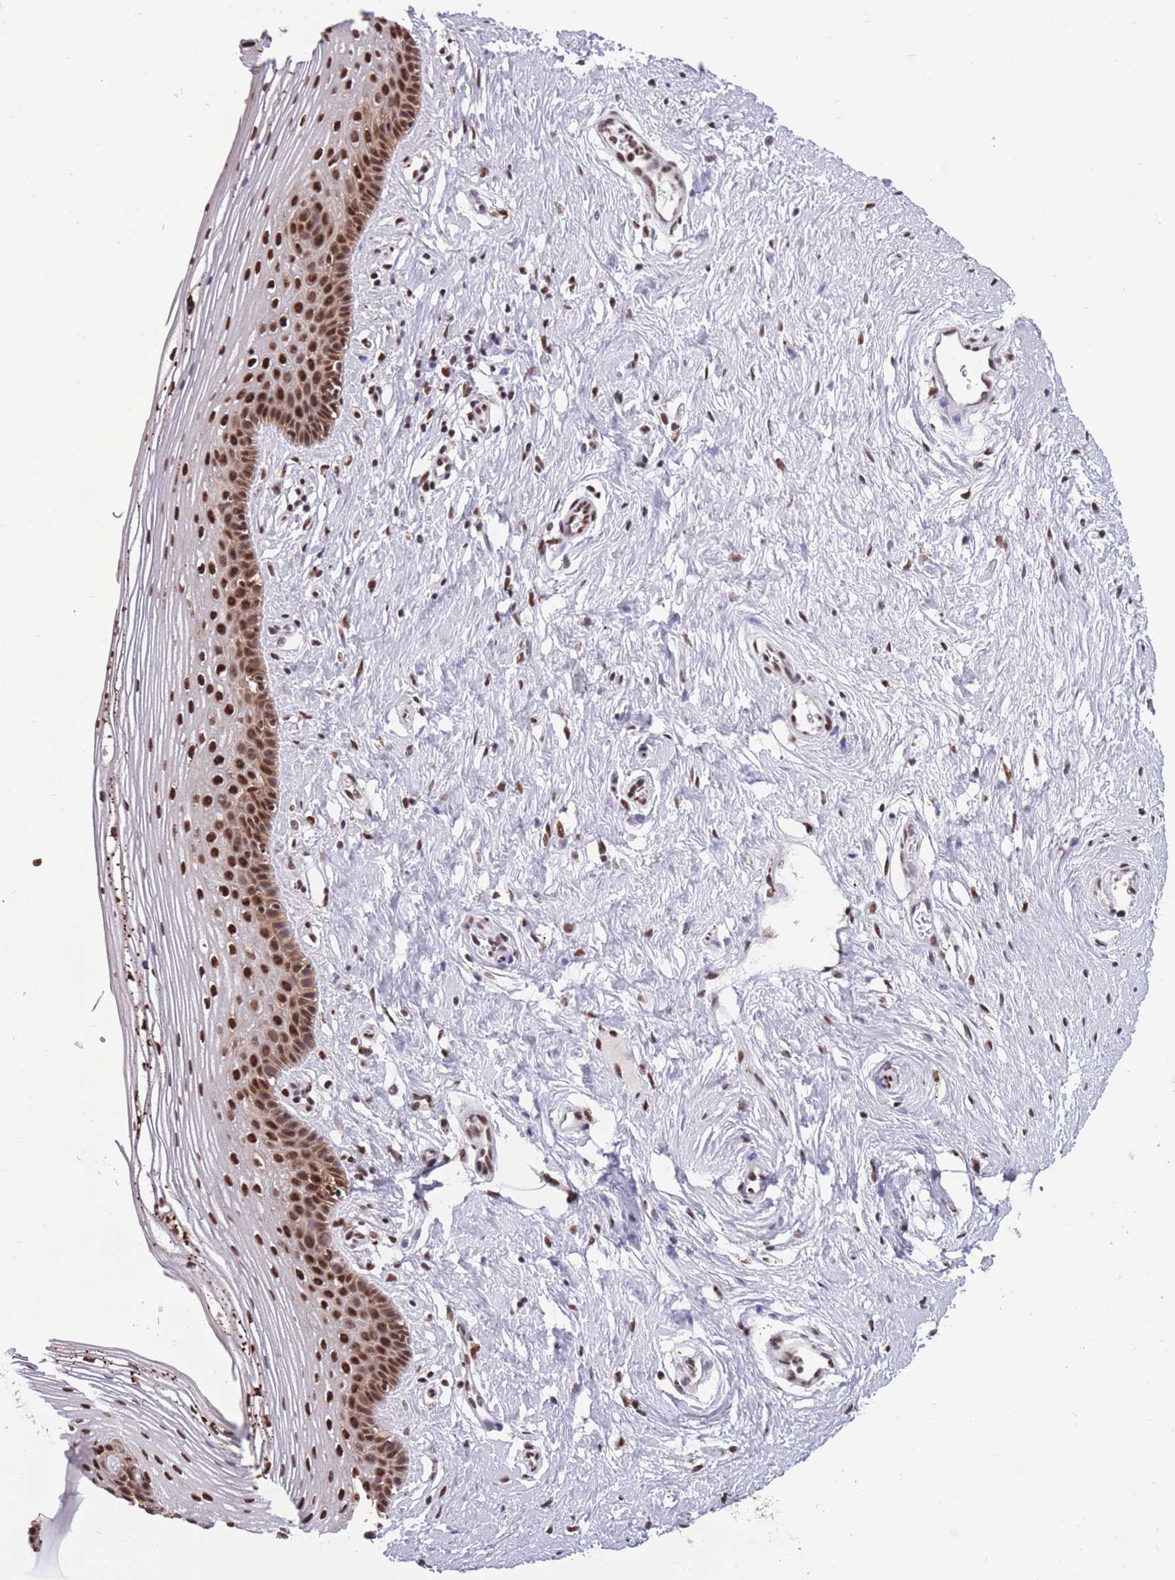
{"staining": {"intensity": "strong", "quantity": ">75%", "location": "nuclear"}, "tissue": "vagina", "cell_type": "Squamous epithelial cells", "image_type": "normal", "snomed": [{"axis": "morphology", "description": "Normal tissue, NOS"}, {"axis": "topography", "description": "Vagina"}], "caption": "Strong nuclear expression for a protein is present in about >75% of squamous epithelial cells of normal vagina using IHC.", "gene": "PRPF19", "patient": {"sex": "female", "age": 46}}